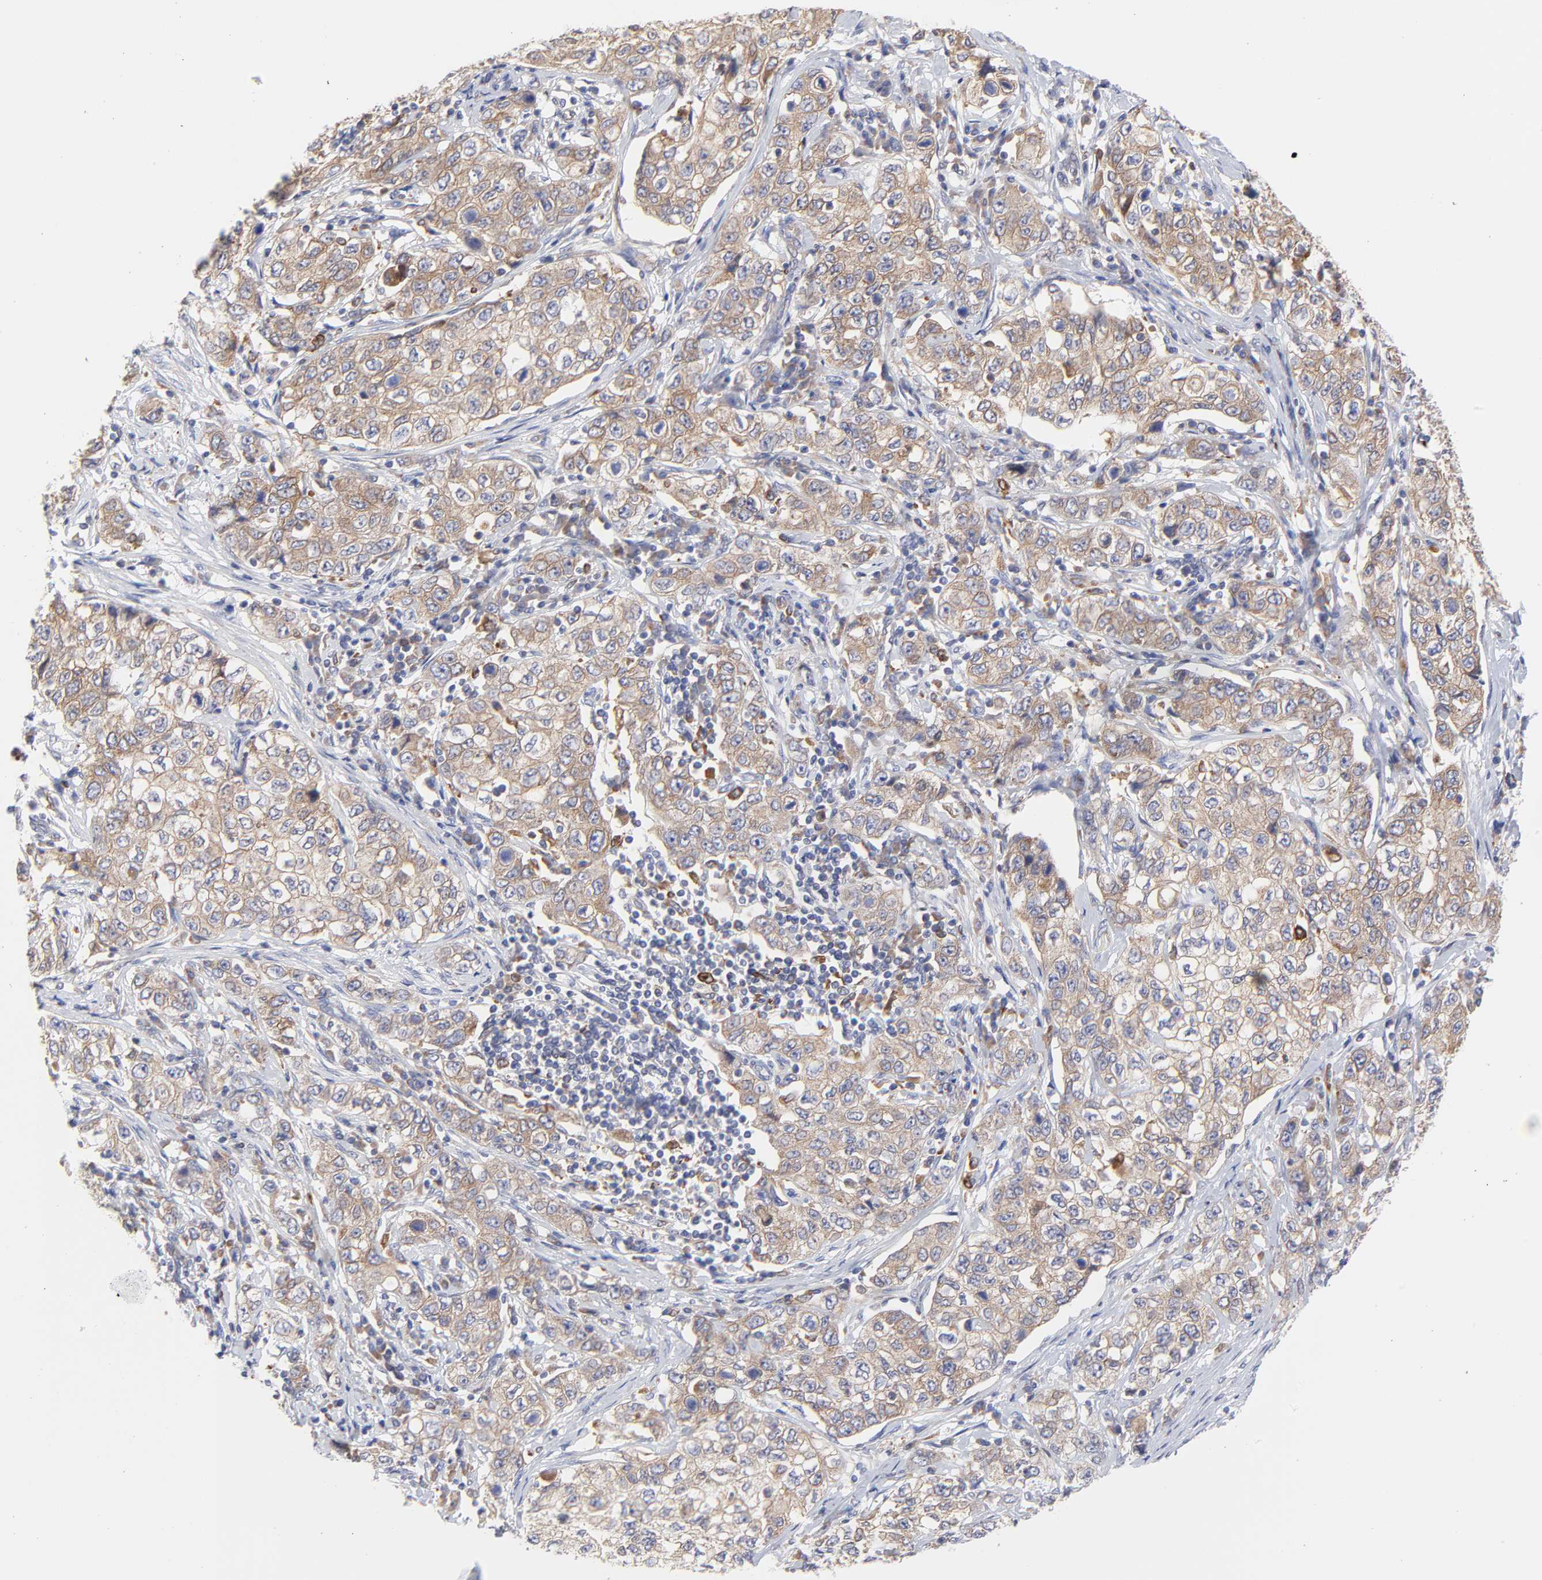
{"staining": {"intensity": "moderate", "quantity": ">75%", "location": "cytoplasmic/membranous"}, "tissue": "stomach cancer", "cell_type": "Tumor cells", "image_type": "cancer", "snomed": [{"axis": "morphology", "description": "Adenocarcinoma, NOS"}, {"axis": "topography", "description": "Stomach"}], "caption": "High-power microscopy captured an immunohistochemistry micrograph of stomach cancer, revealing moderate cytoplasmic/membranous positivity in about >75% of tumor cells.", "gene": "MOSPD2", "patient": {"sex": "male", "age": 48}}